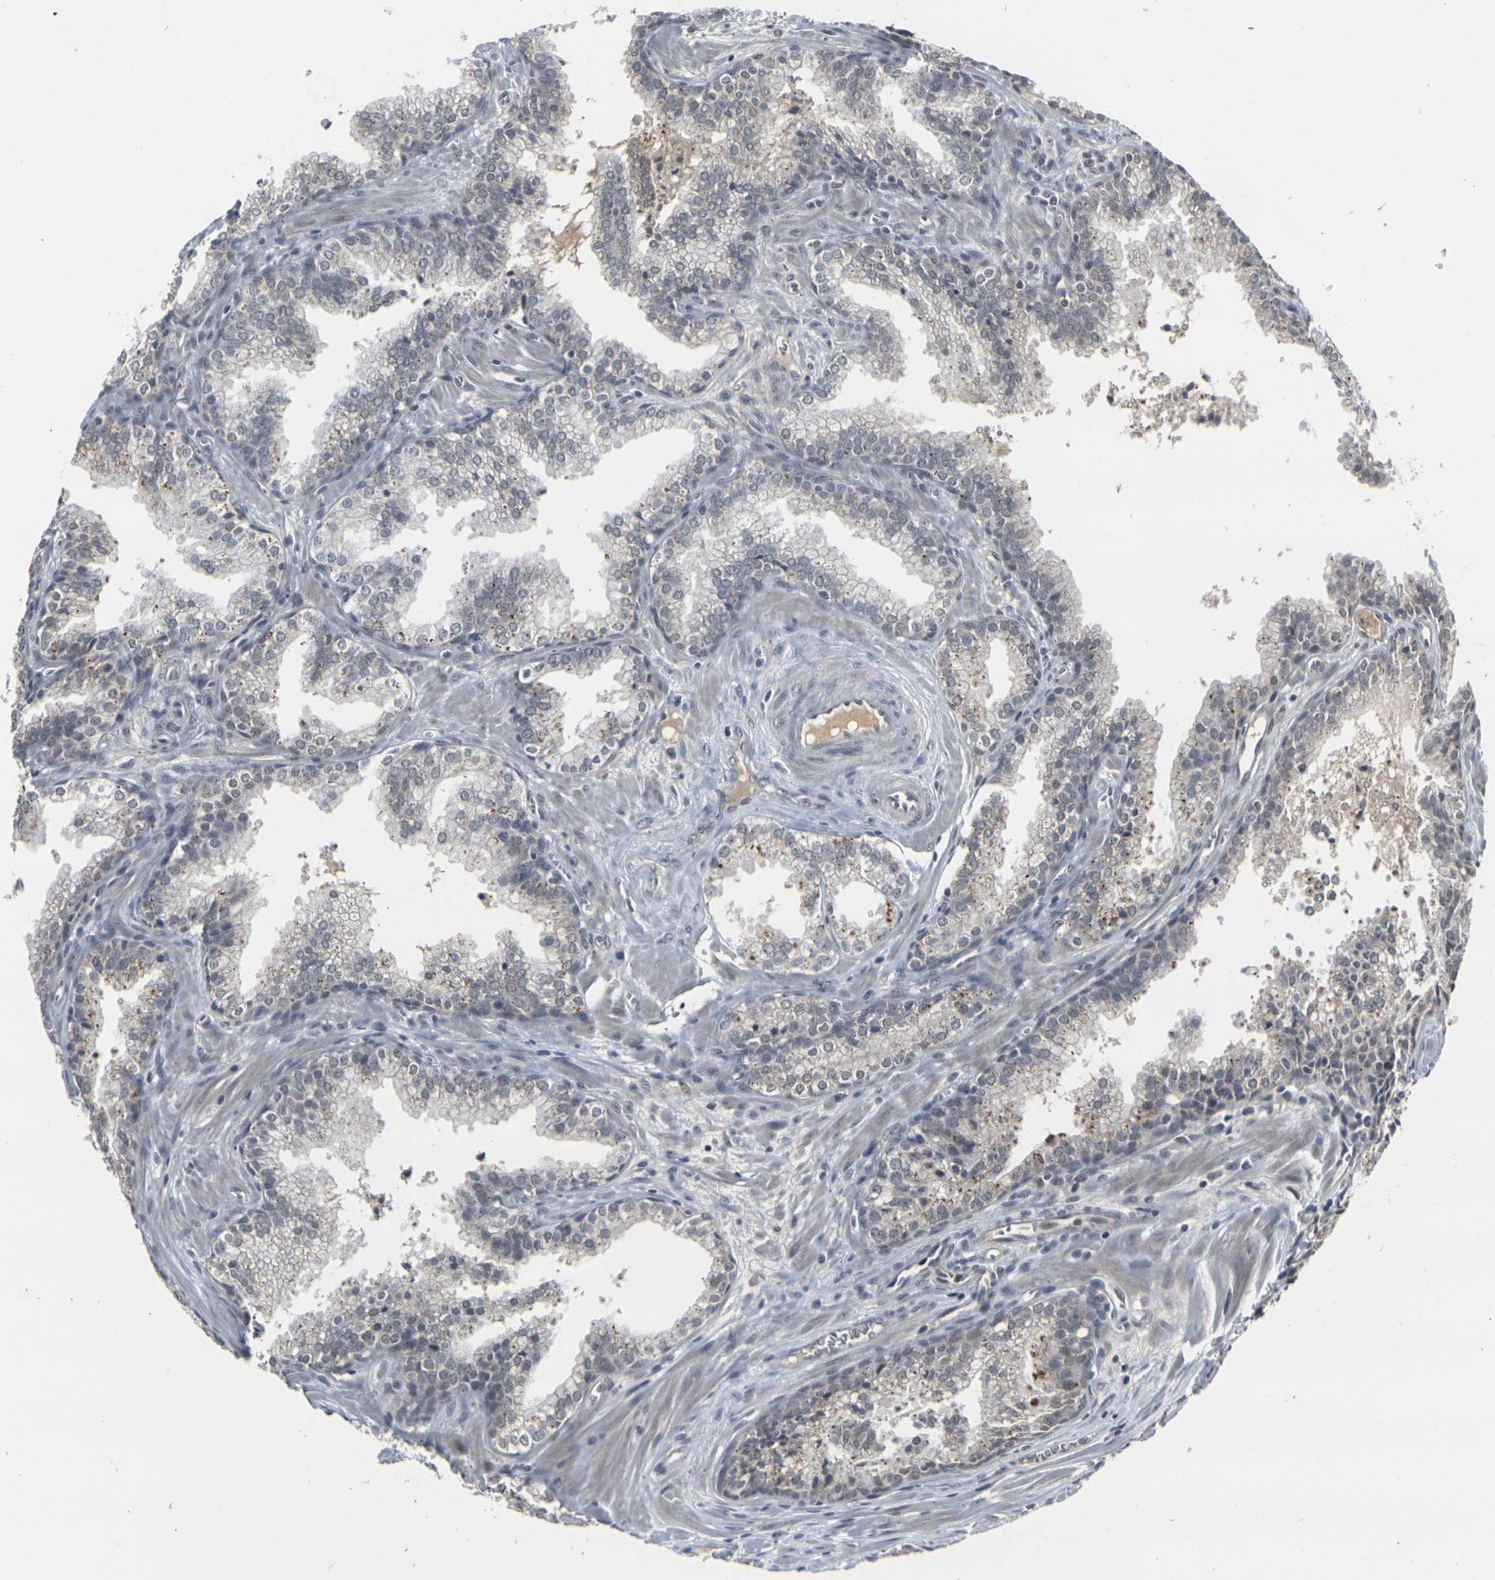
{"staining": {"intensity": "negative", "quantity": "none", "location": "none"}, "tissue": "prostate cancer", "cell_type": "Tumor cells", "image_type": "cancer", "snomed": [{"axis": "morphology", "description": "Adenocarcinoma, Low grade"}, {"axis": "topography", "description": "Prostate"}], "caption": "Immunohistochemistry (IHC) histopathology image of neoplastic tissue: human adenocarcinoma (low-grade) (prostate) stained with DAB (3,3'-diaminobenzidine) reveals no significant protein positivity in tumor cells.", "gene": "GPR19", "patient": {"sex": "male", "age": 60}}